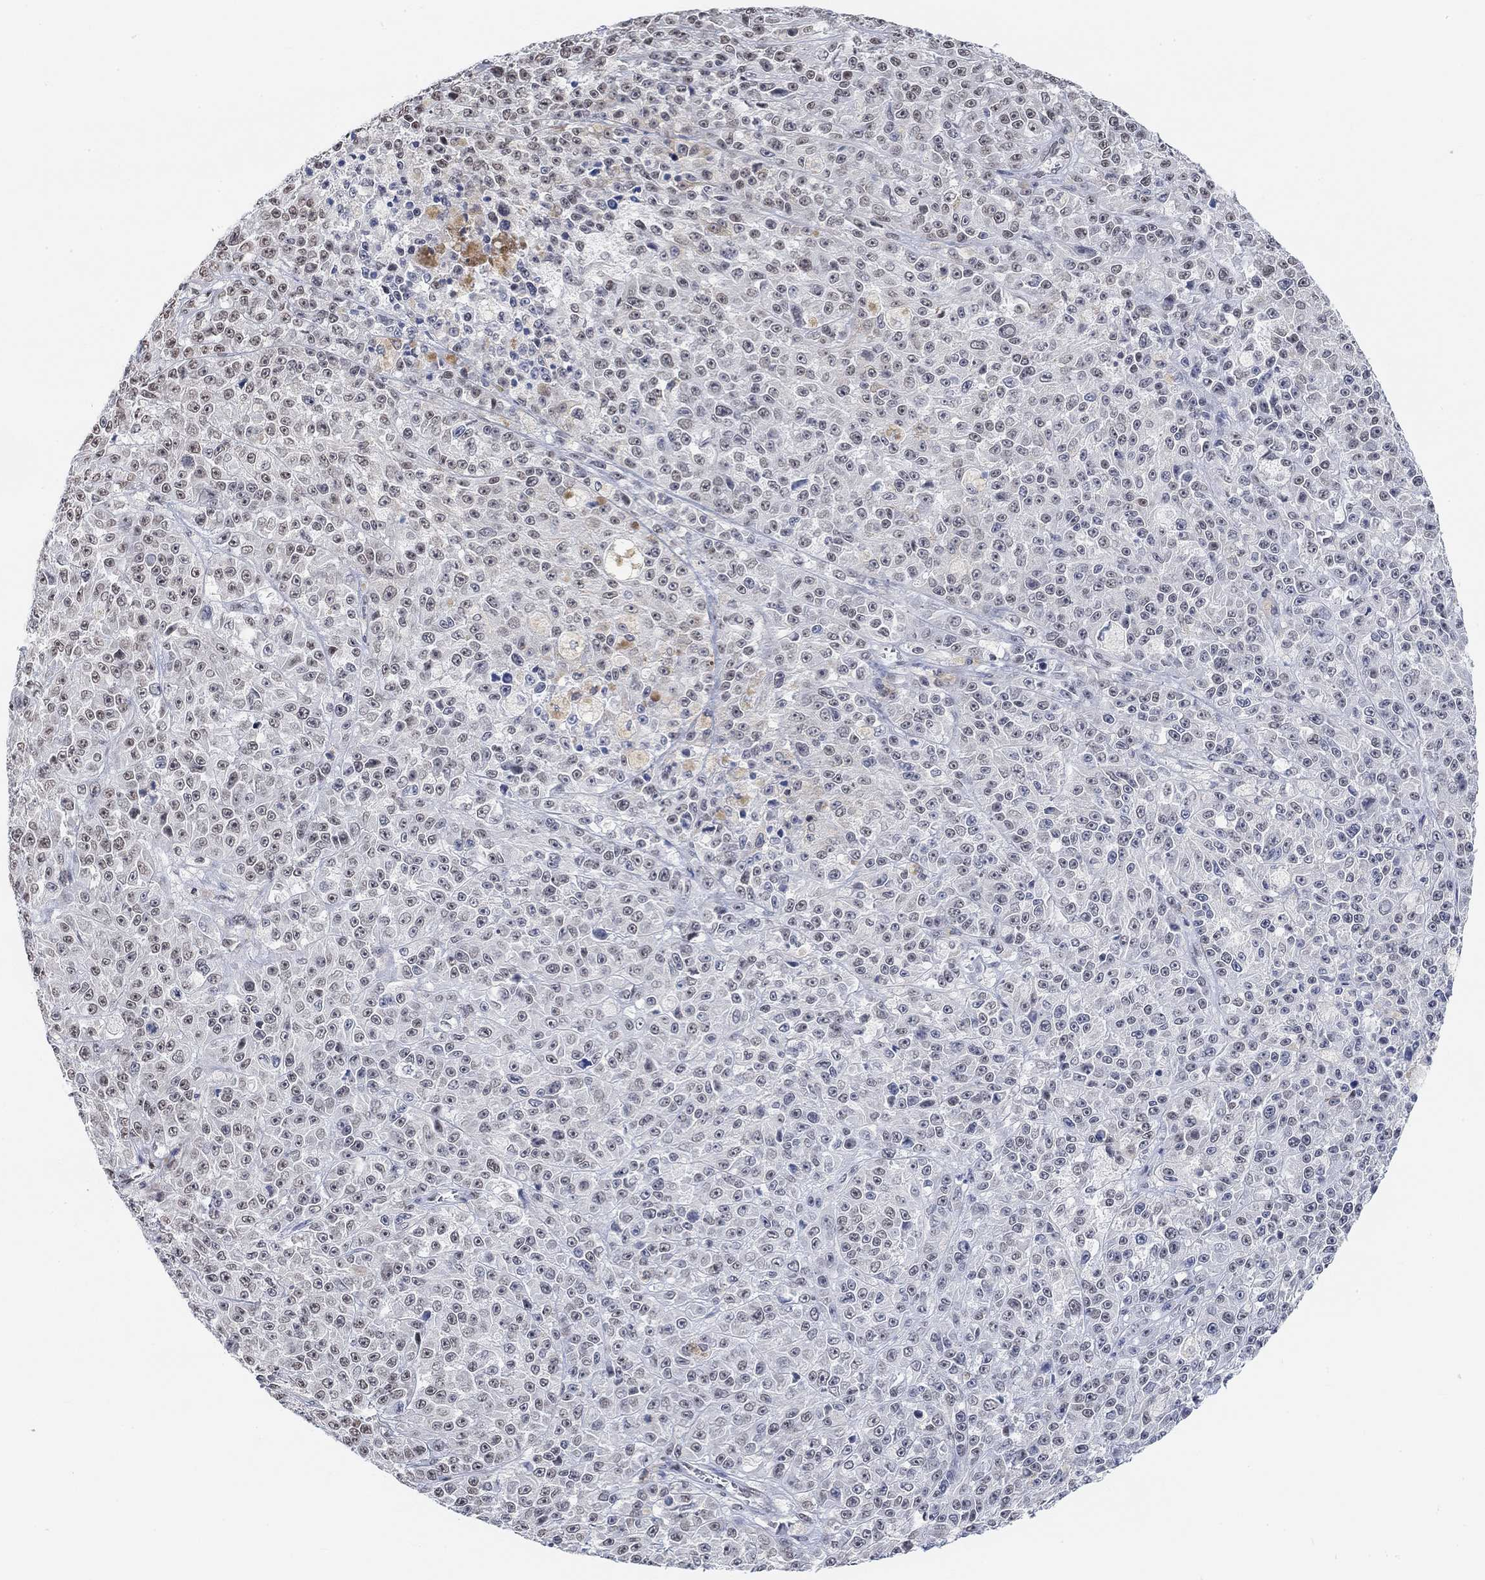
{"staining": {"intensity": "weak", "quantity": "<25%", "location": "nuclear"}, "tissue": "melanoma", "cell_type": "Tumor cells", "image_type": "cancer", "snomed": [{"axis": "morphology", "description": "Malignant melanoma, NOS"}, {"axis": "topography", "description": "Skin"}], "caption": "The histopathology image reveals no staining of tumor cells in malignant melanoma. (Stains: DAB immunohistochemistry (IHC) with hematoxylin counter stain, Microscopy: brightfield microscopy at high magnification).", "gene": "PURG", "patient": {"sex": "female", "age": 58}}